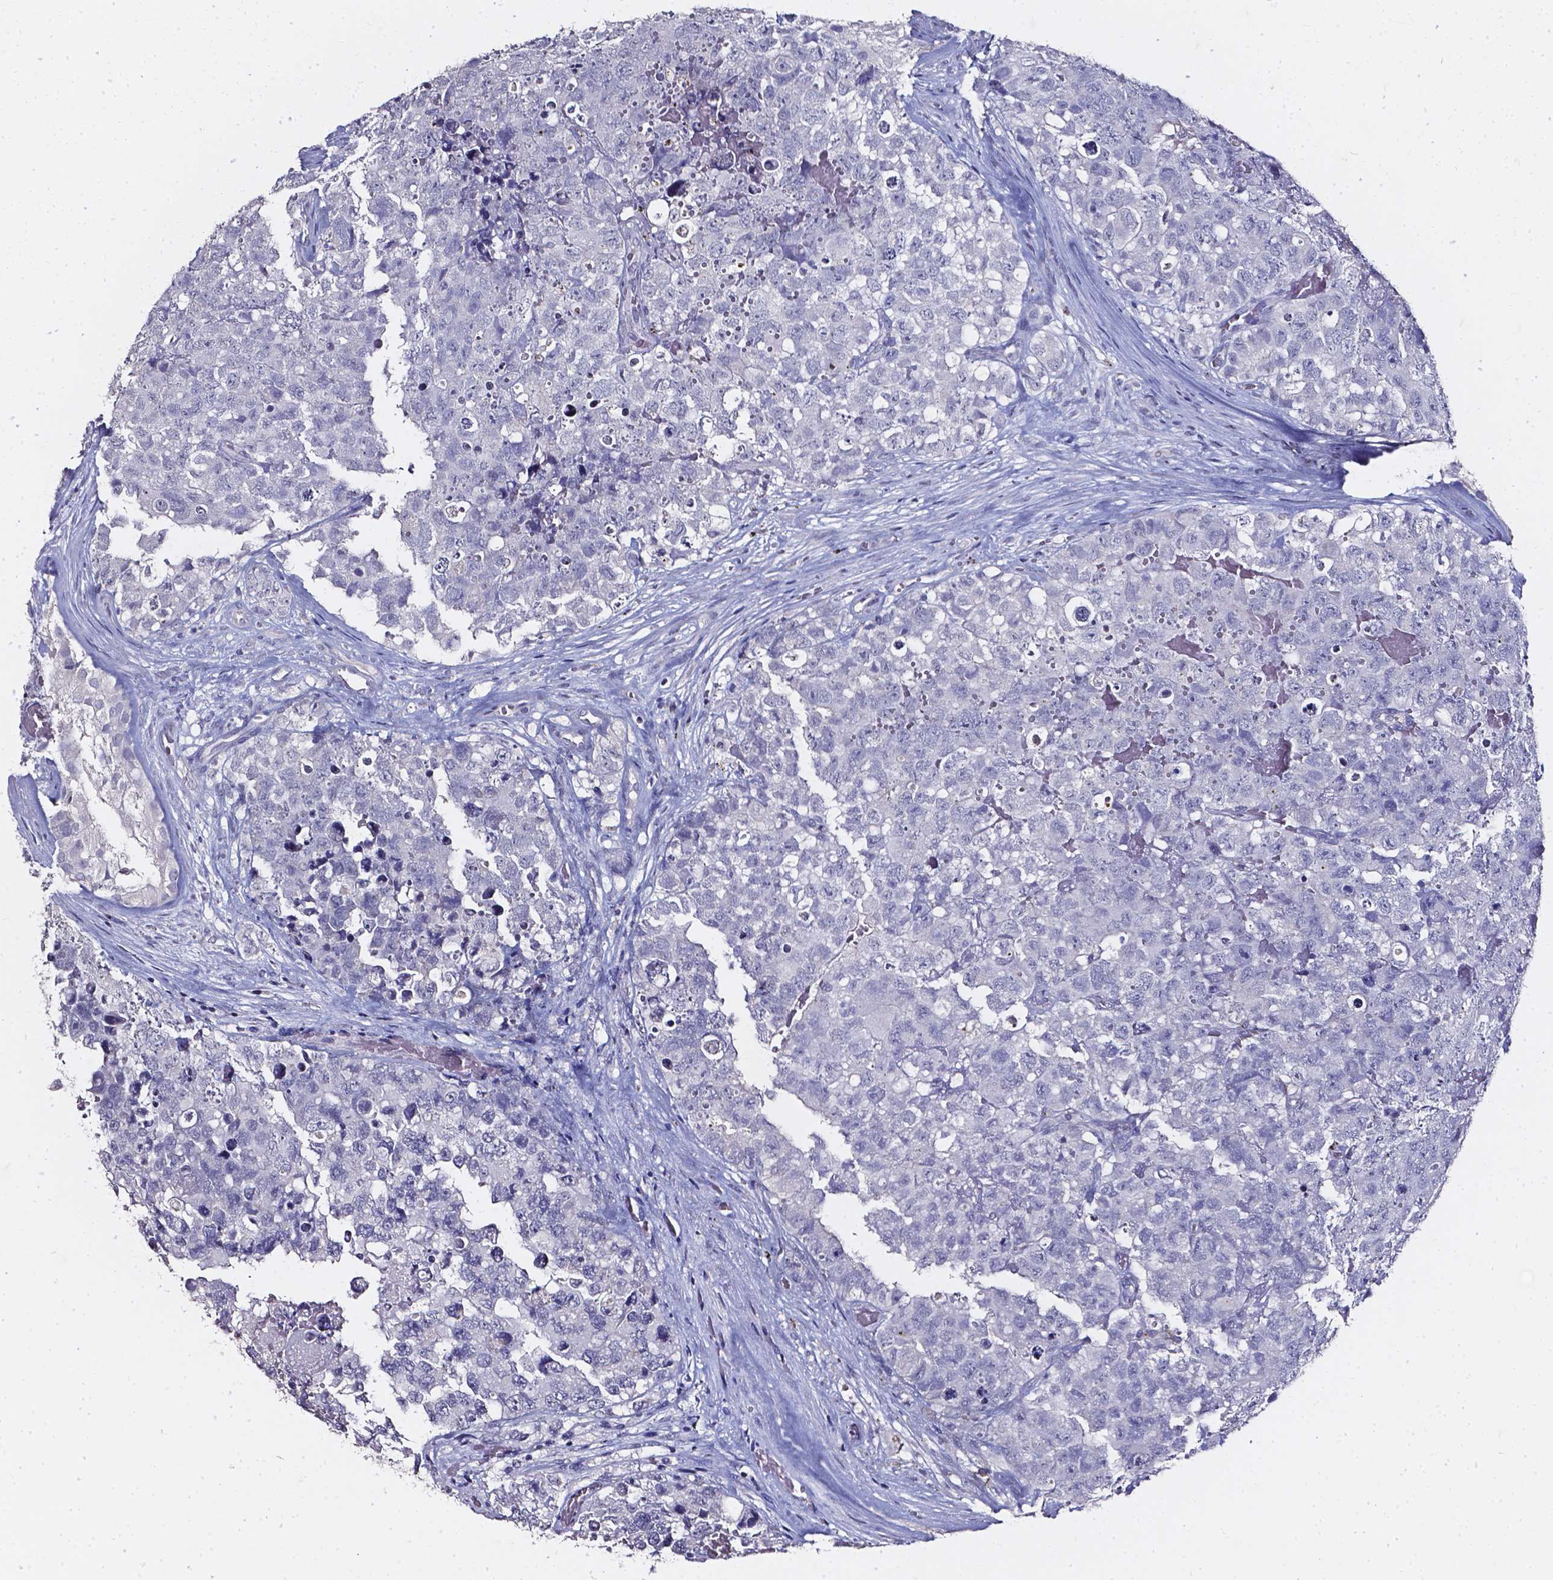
{"staining": {"intensity": "negative", "quantity": "none", "location": "none"}, "tissue": "testis cancer", "cell_type": "Tumor cells", "image_type": "cancer", "snomed": [{"axis": "morphology", "description": "Carcinoma, Embryonal, NOS"}, {"axis": "topography", "description": "Testis"}], "caption": "Histopathology image shows no significant protein staining in tumor cells of testis cancer.", "gene": "AKR1B10", "patient": {"sex": "male", "age": 18}}